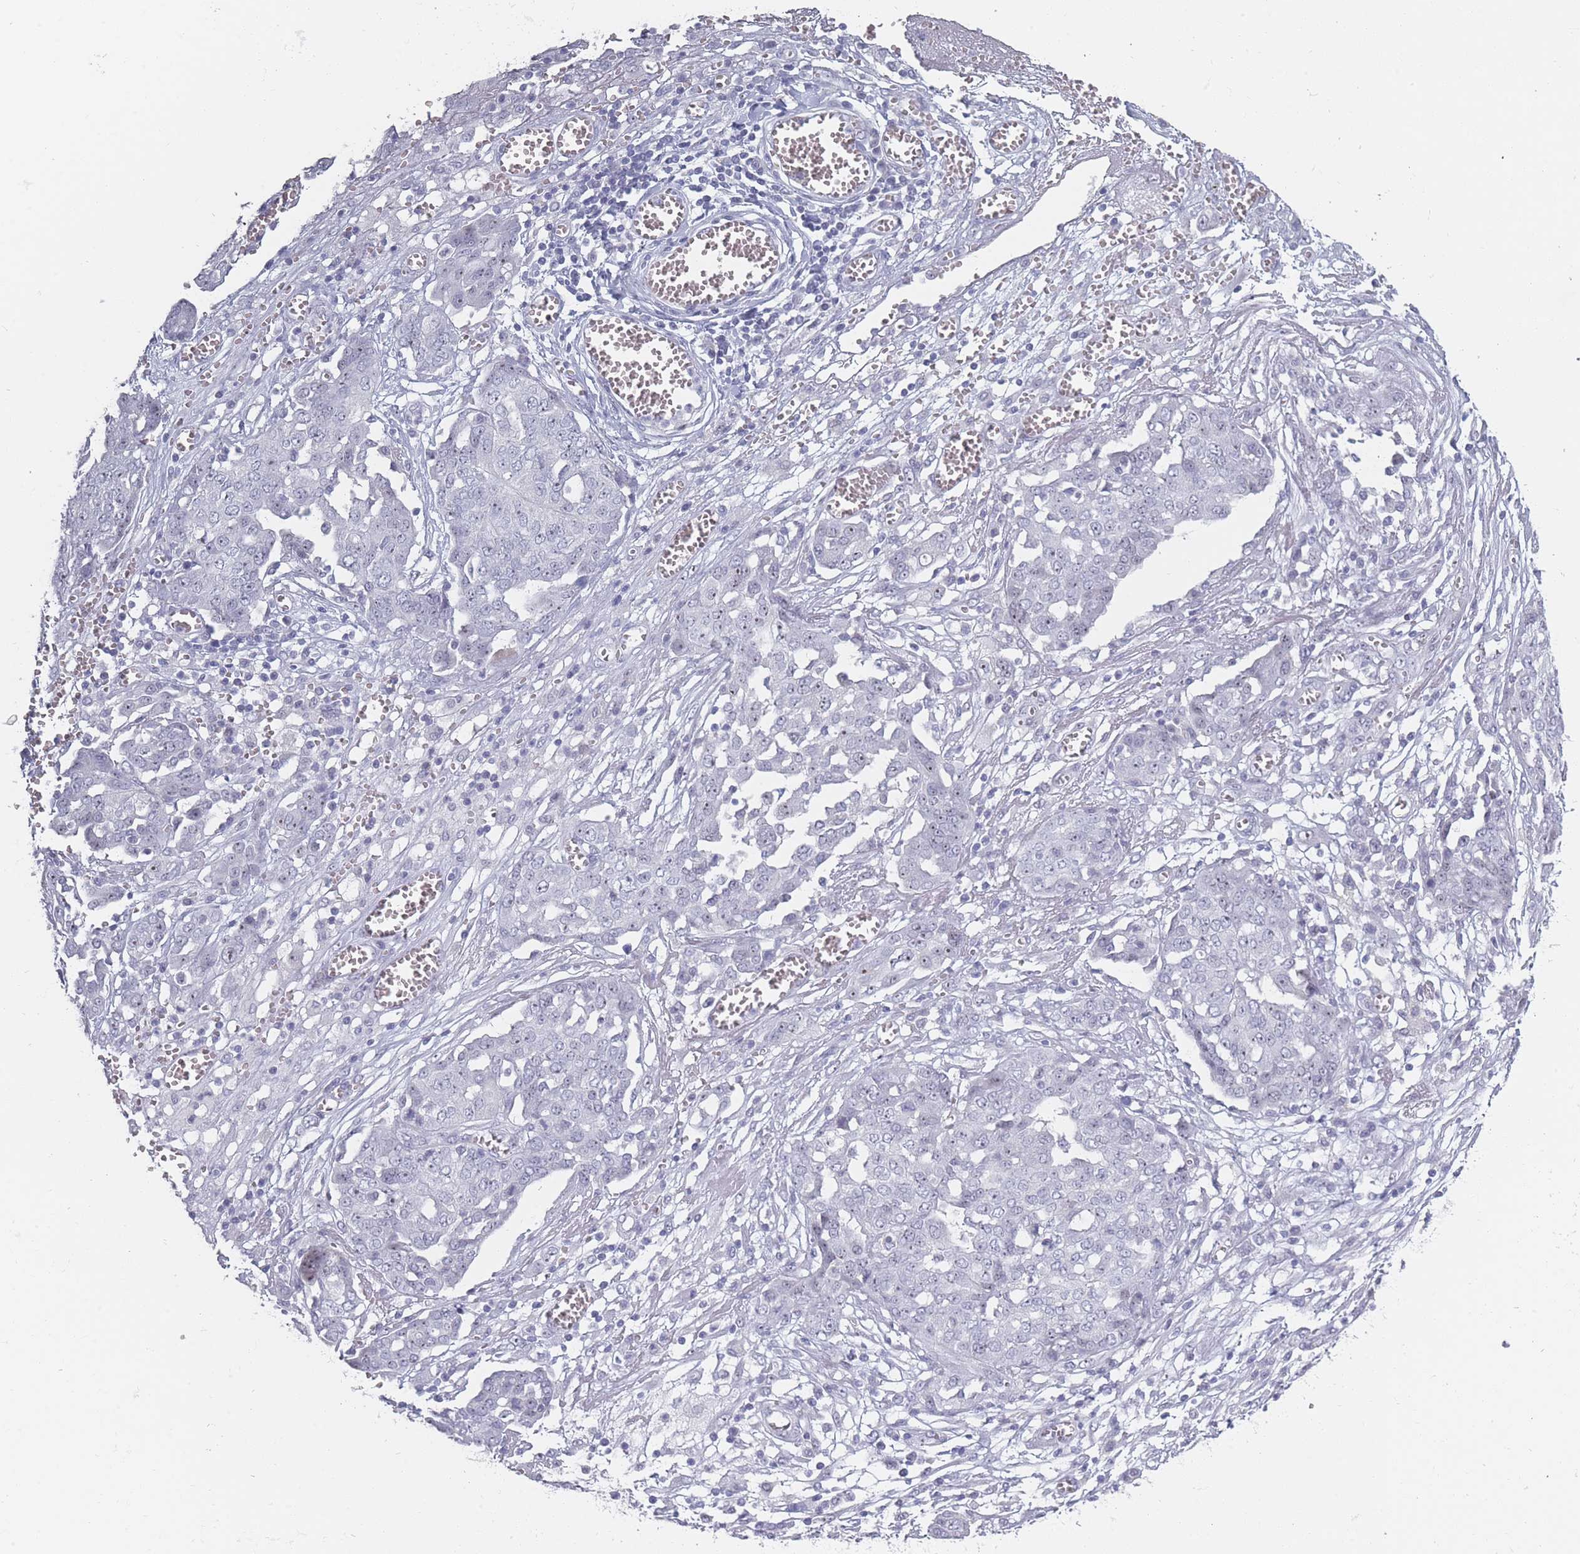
{"staining": {"intensity": "negative", "quantity": "none", "location": "none"}, "tissue": "ovarian cancer", "cell_type": "Tumor cells", "image_type": "cancer", "snomed": [{"axis": "morphology", "description": "Cystadenocarcinoma, serous, NOS"}, {"axis": "topography", "description": "Soft tissue"}, {"axis": "topography", "description": "Ovary"}], "caption": "The photomicrograph demonstrates no staining of tumor cells in ovarian cancer.", "gene": "ROS1", "patient": {"sex": "female", "age": 57}}